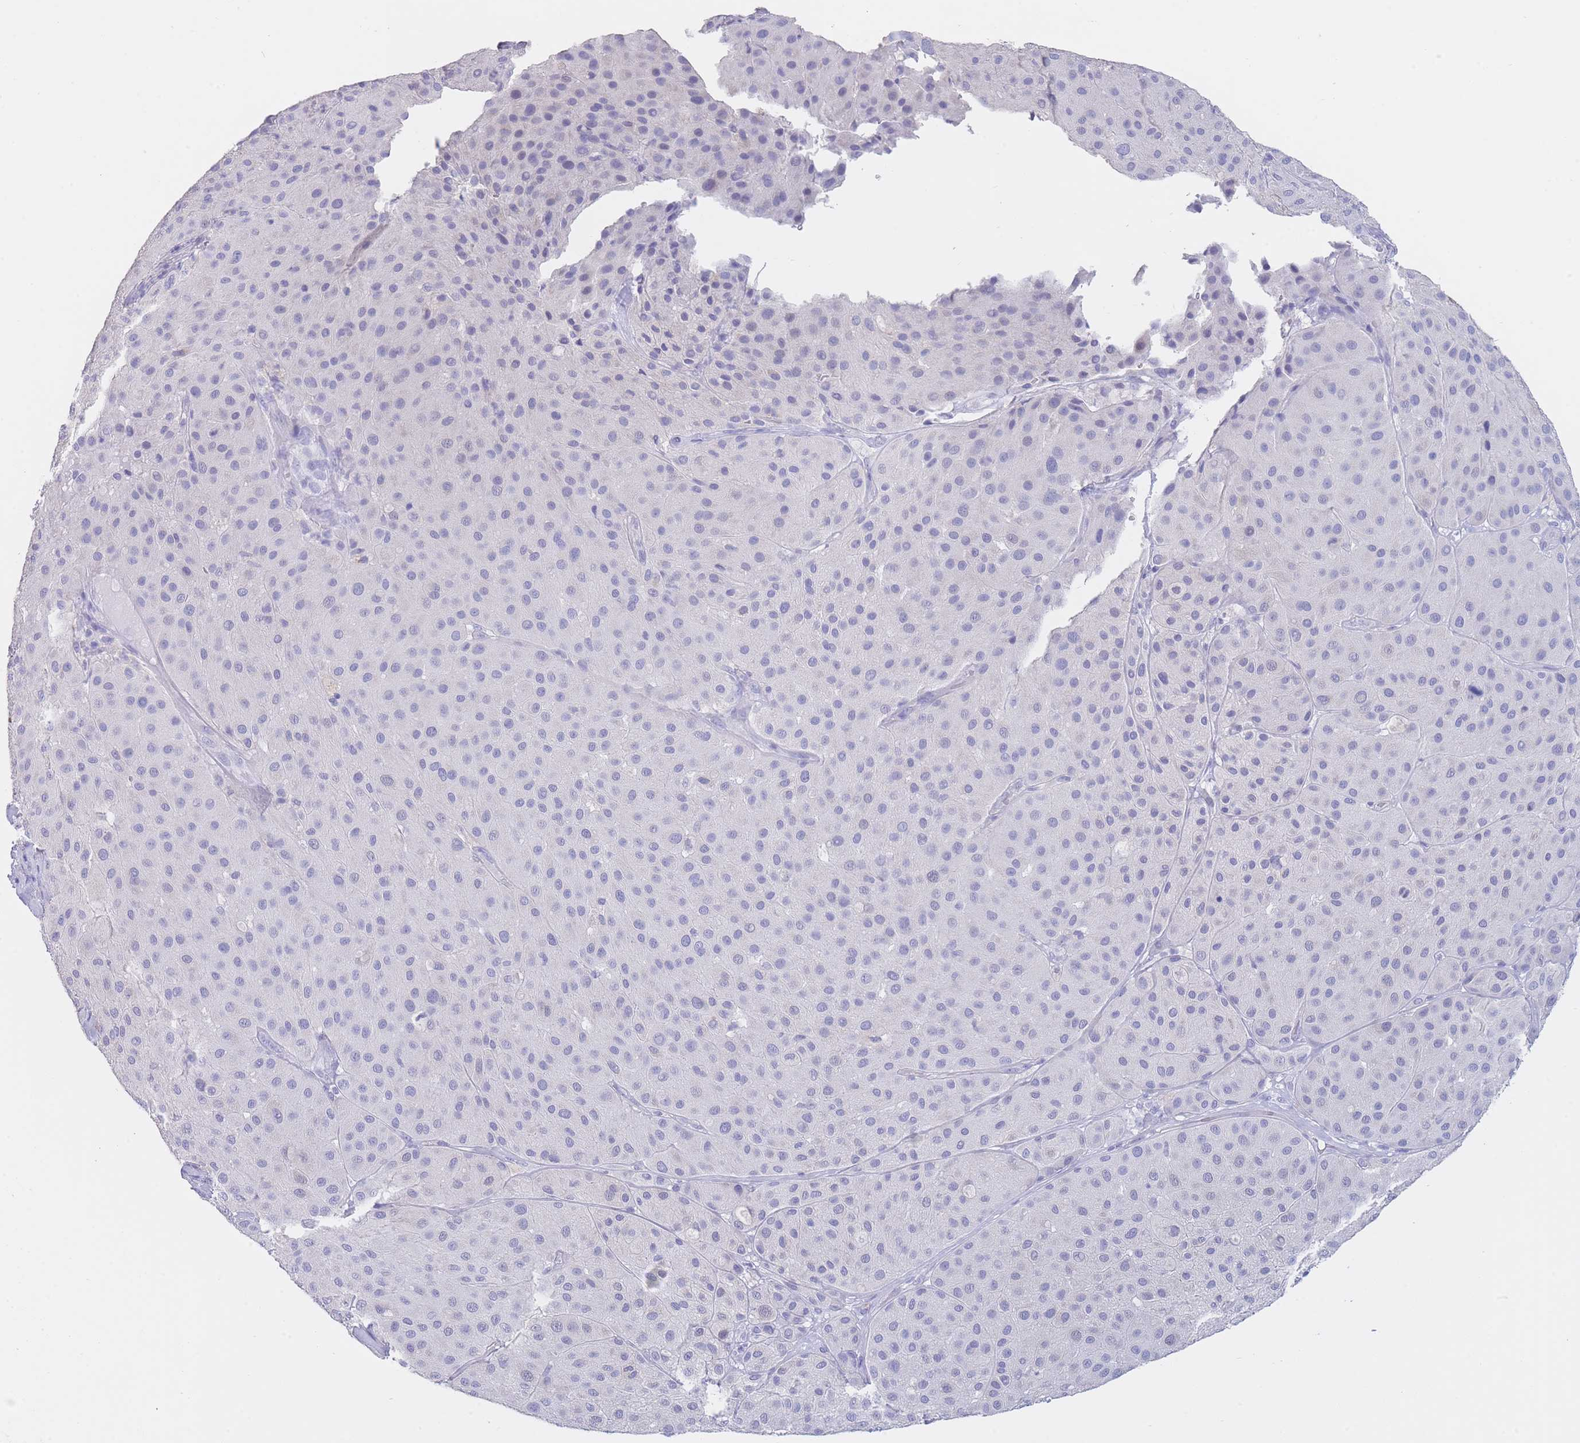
{"staining": {"intensity": "negative", "quantity": "none", "location": "none"}, "tissue": "melanoma", "cell_type": "Tumor cells", "image_type": "cancer", "snomed": [{"axis": "morphology", "description": "Malignant melanoma, Metastatic site"}, {"axis": "topography", "description": "Smooth muscle"}], "caption": "DAB (3,3'-diaminobenzidine) immunohistochemical staining of human melanoma reveals no significant positivity in tumor cells.", "gene": "CD37", "patient": {"sex": "male", "age": 41}}